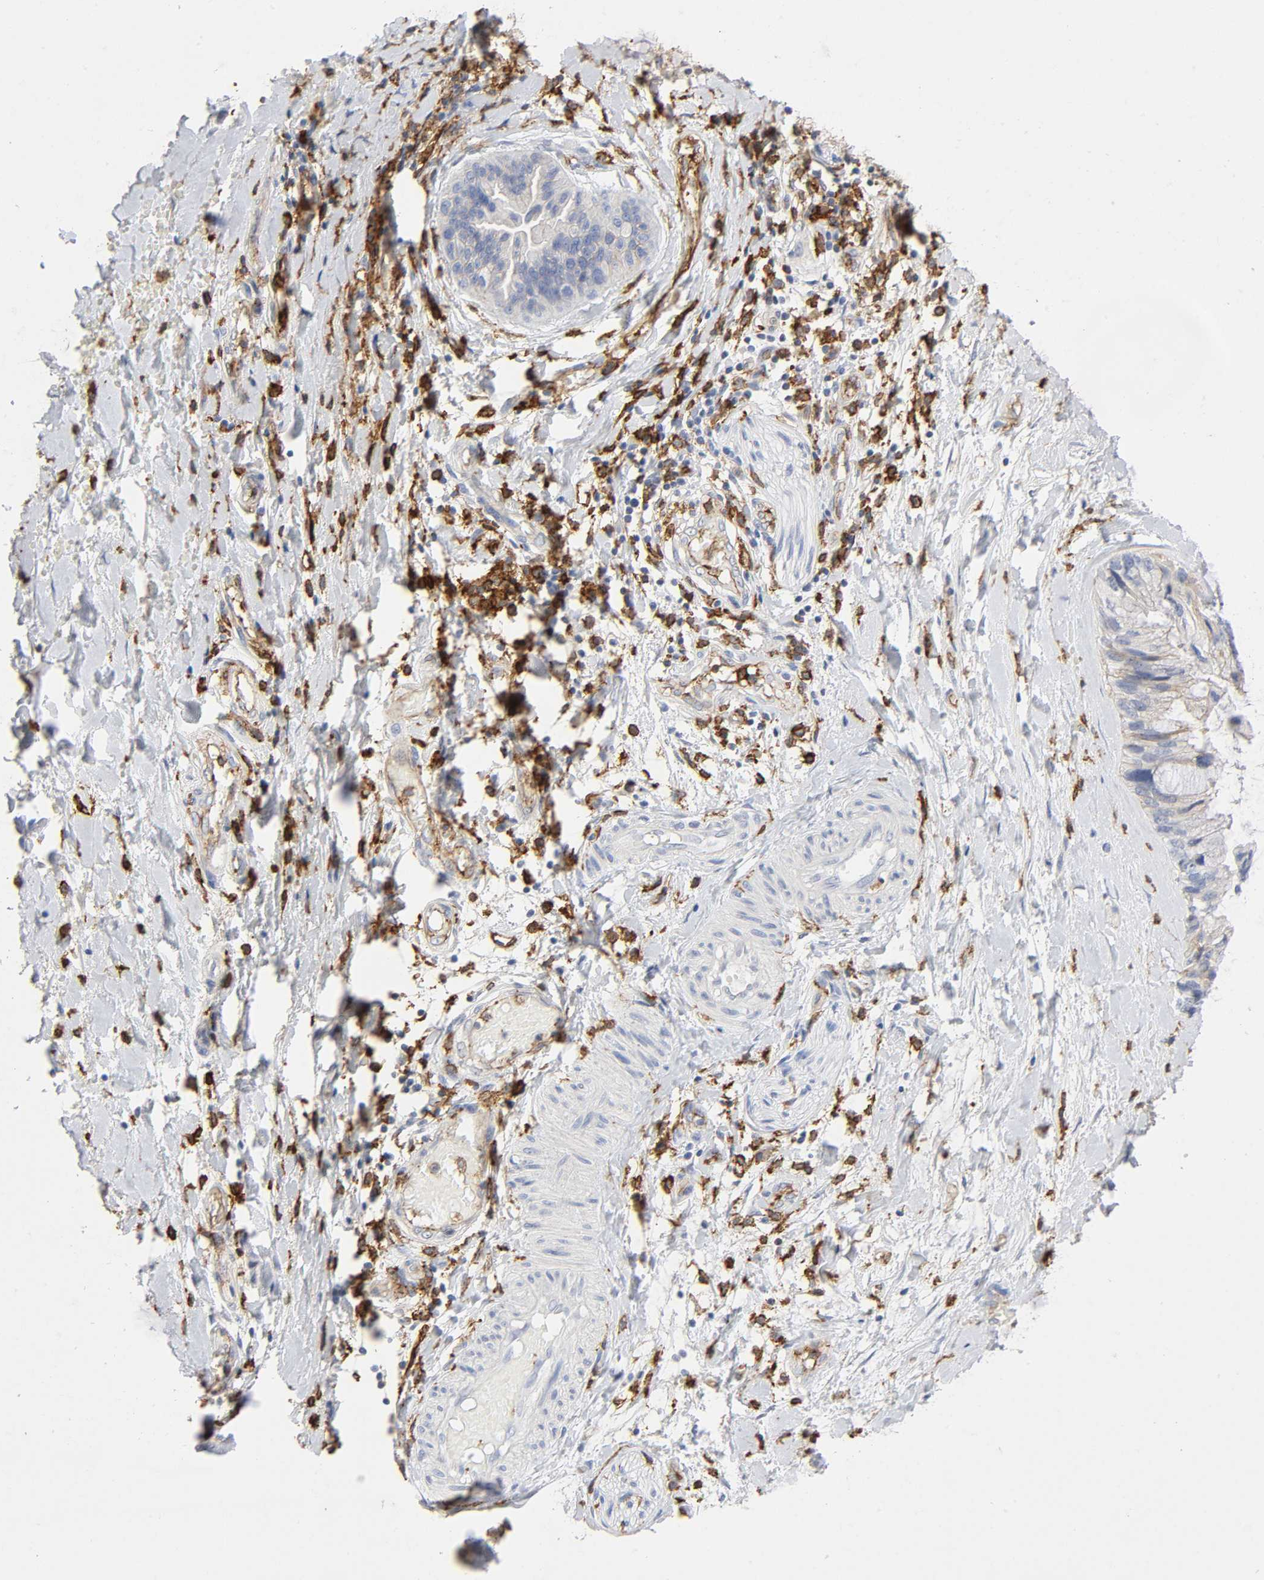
{"staining": {"intensity": "weak", "quantity": "25%-75%", "location": "cytoplasmic/membranous"}, "tissue": "ovarian cancer", "cell_type": "Tumor cells", "image_type": "cancer", "snomed": [{"axis": "morphology", "description": "Cystadenocarcinoma, mucinous, NOS"}, {"axis": "topography", "description": "Ovary"}], "caption": "Ovarian cancer was stained to show a protein in brown. There is low levels of weak cytoplasmic/membranous expression in about 25%-75% of tumor cells.", "gene": "LYN", "patient": {"sex": "female", "age": 39}}